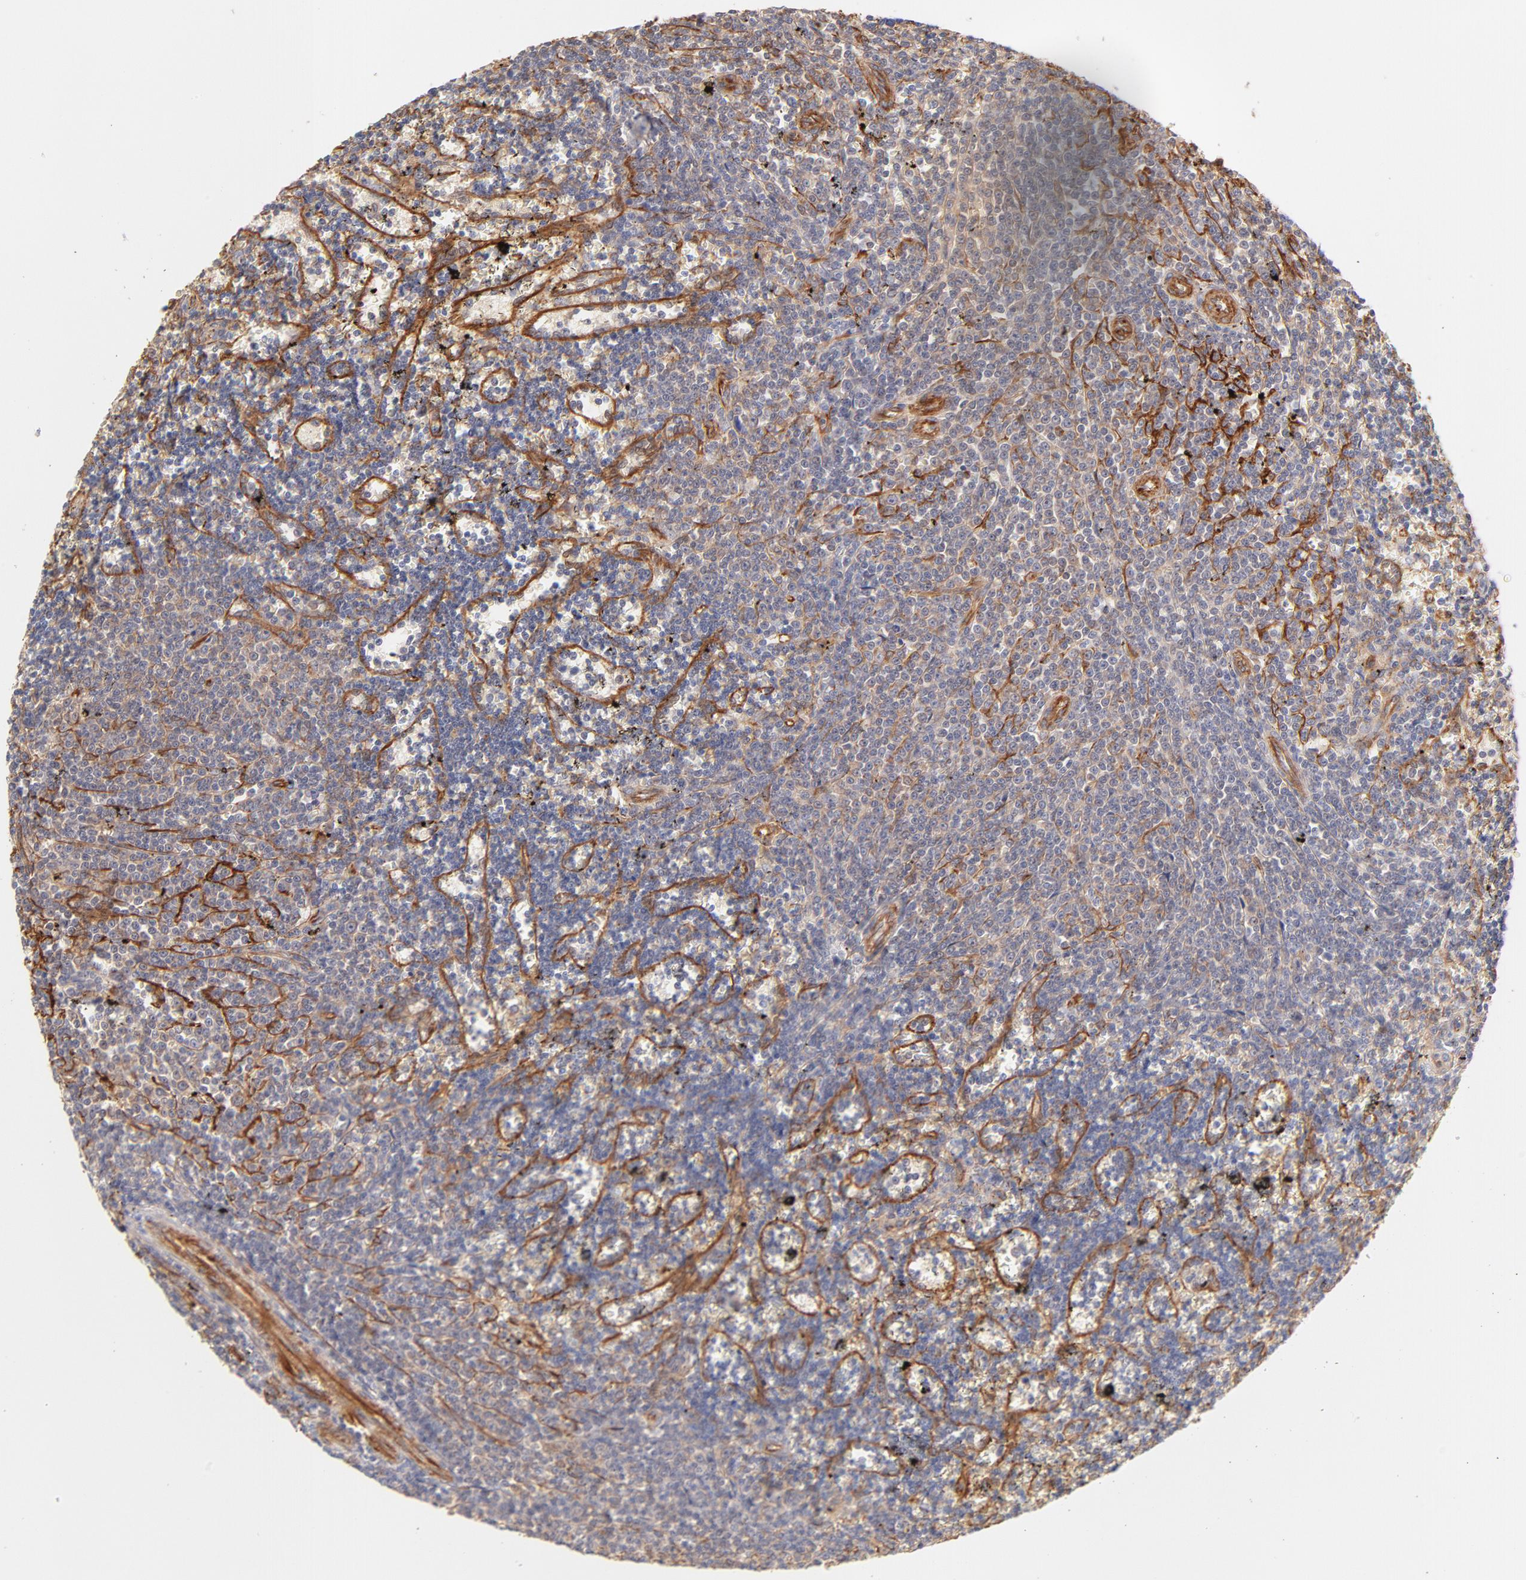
{"staining": {"intensity": "weak", "quantity": "25%-75%", "location": "cytoplasmic/membranous"}, "tissue": "lymphoma", "cell_type": "Tumor cells", "image_type": "cancer", "snomed": [{"axis": "morphology", "description": "Malignant lymphoma, non-Hodgkin's type, Low grade"}, {"axis": "topography", "description": "Spleen"}], "caption": "DAB (3,3'-diaminobenzidine) immunohistochemical staining of malignant lymphoma, non-Hodgkin's type (low-grade) displays weak cytoplasmic/membranous protein positivity in approximately 25%-75% of tumor cells. Using DAB (brown) and hematoxylin (blue) stains, captured at high magnification using brightfield microscopy.", "gene": "LDLRAP1", "patient": {"sex": "male", "age": 60}}